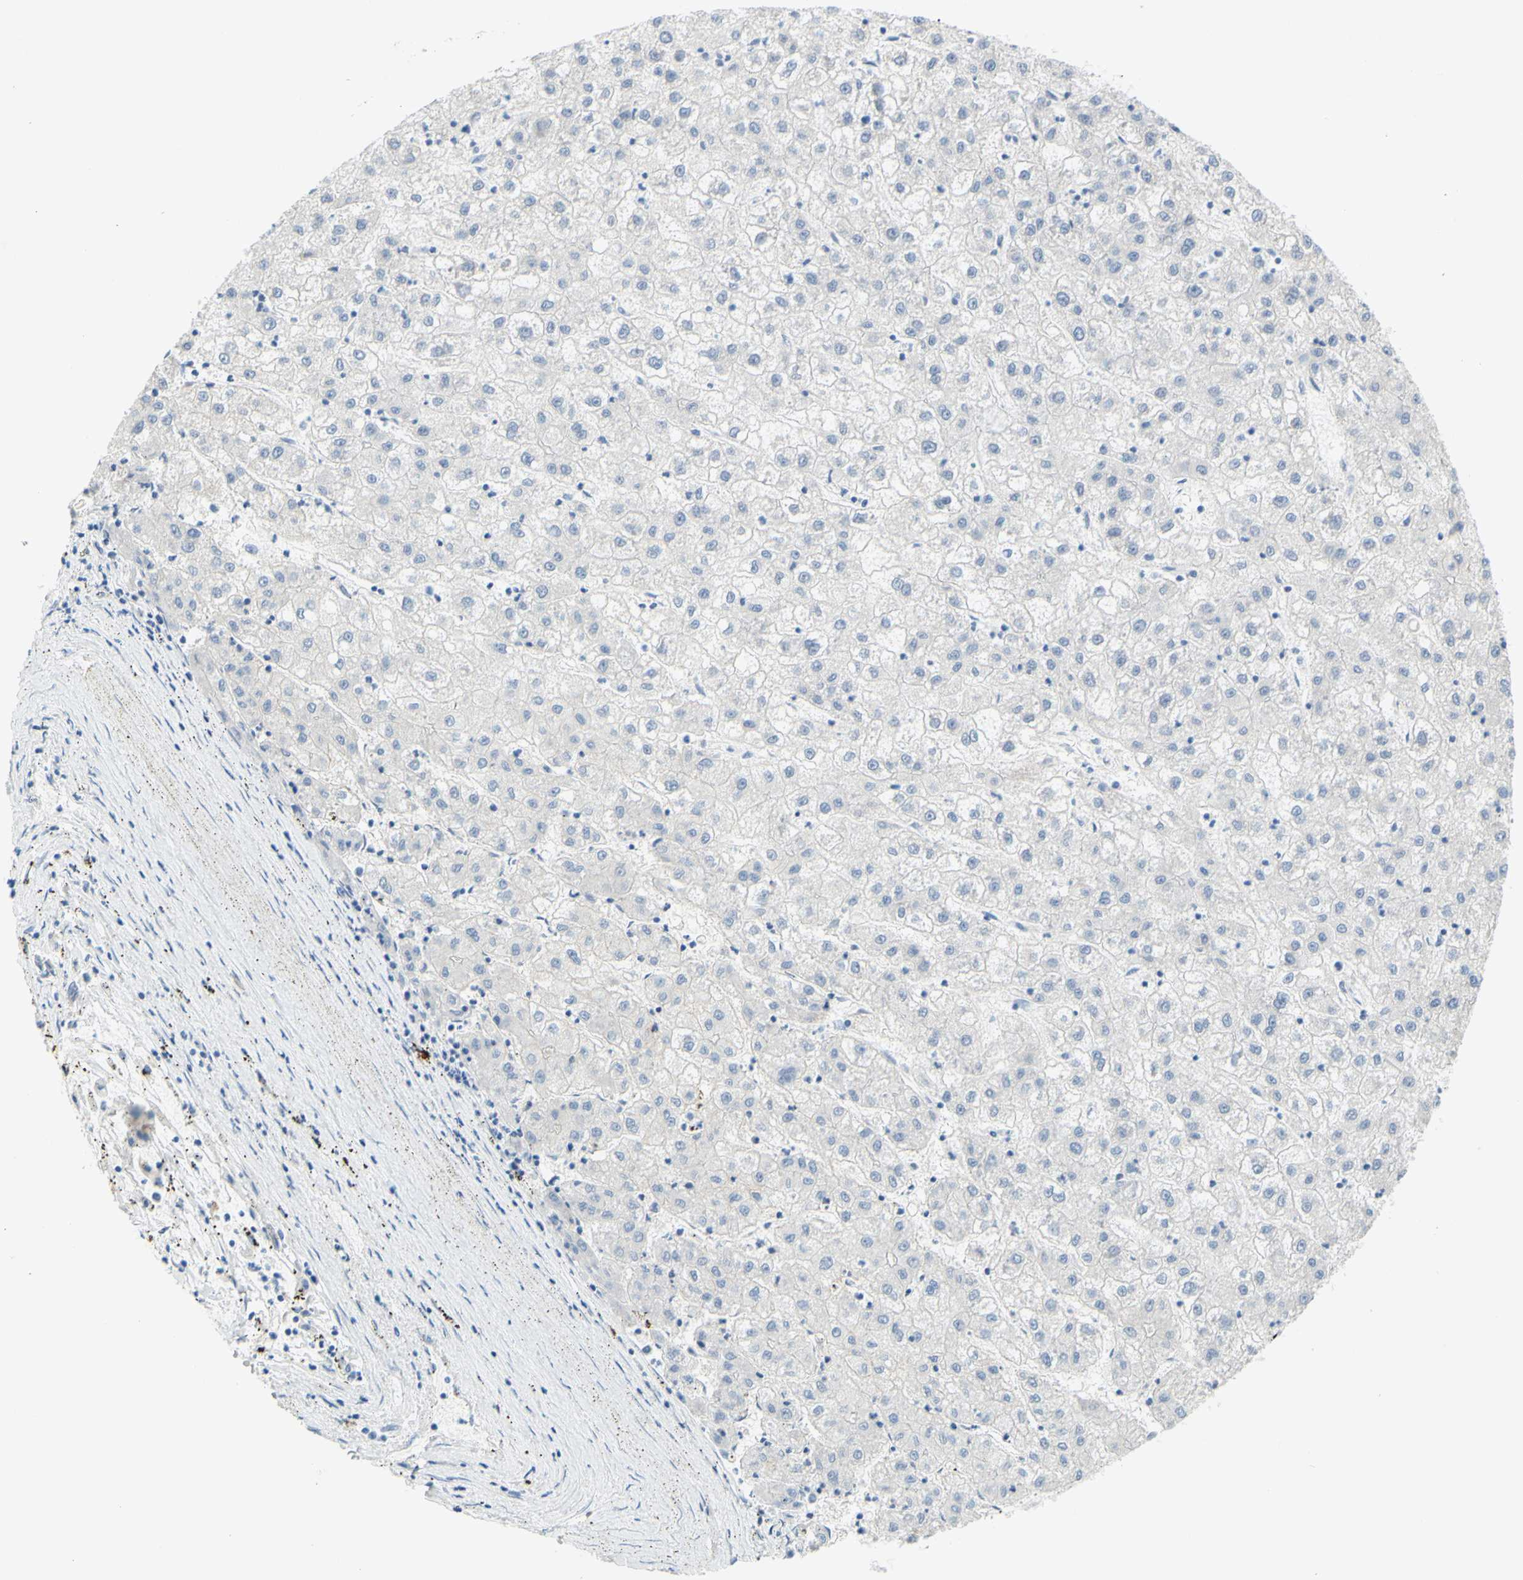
{"staining": {"intensity": "negative", "quantity": "none", "location": "none"}, "tissue": "liver cancer", "cell_type": "Tumor cells", "image_type": "cancer", "snomed": [{"axis": "morphology", "description": "Carcinoma, Hepatocellular, NOS"}, {"axis": "topography", "description": "Liver"}], "caption": "IHC of human liver cancer displays no staining in tumor cells.", "gene": "SLC1A2", "patient": {"sex": "male", "age": 72}}